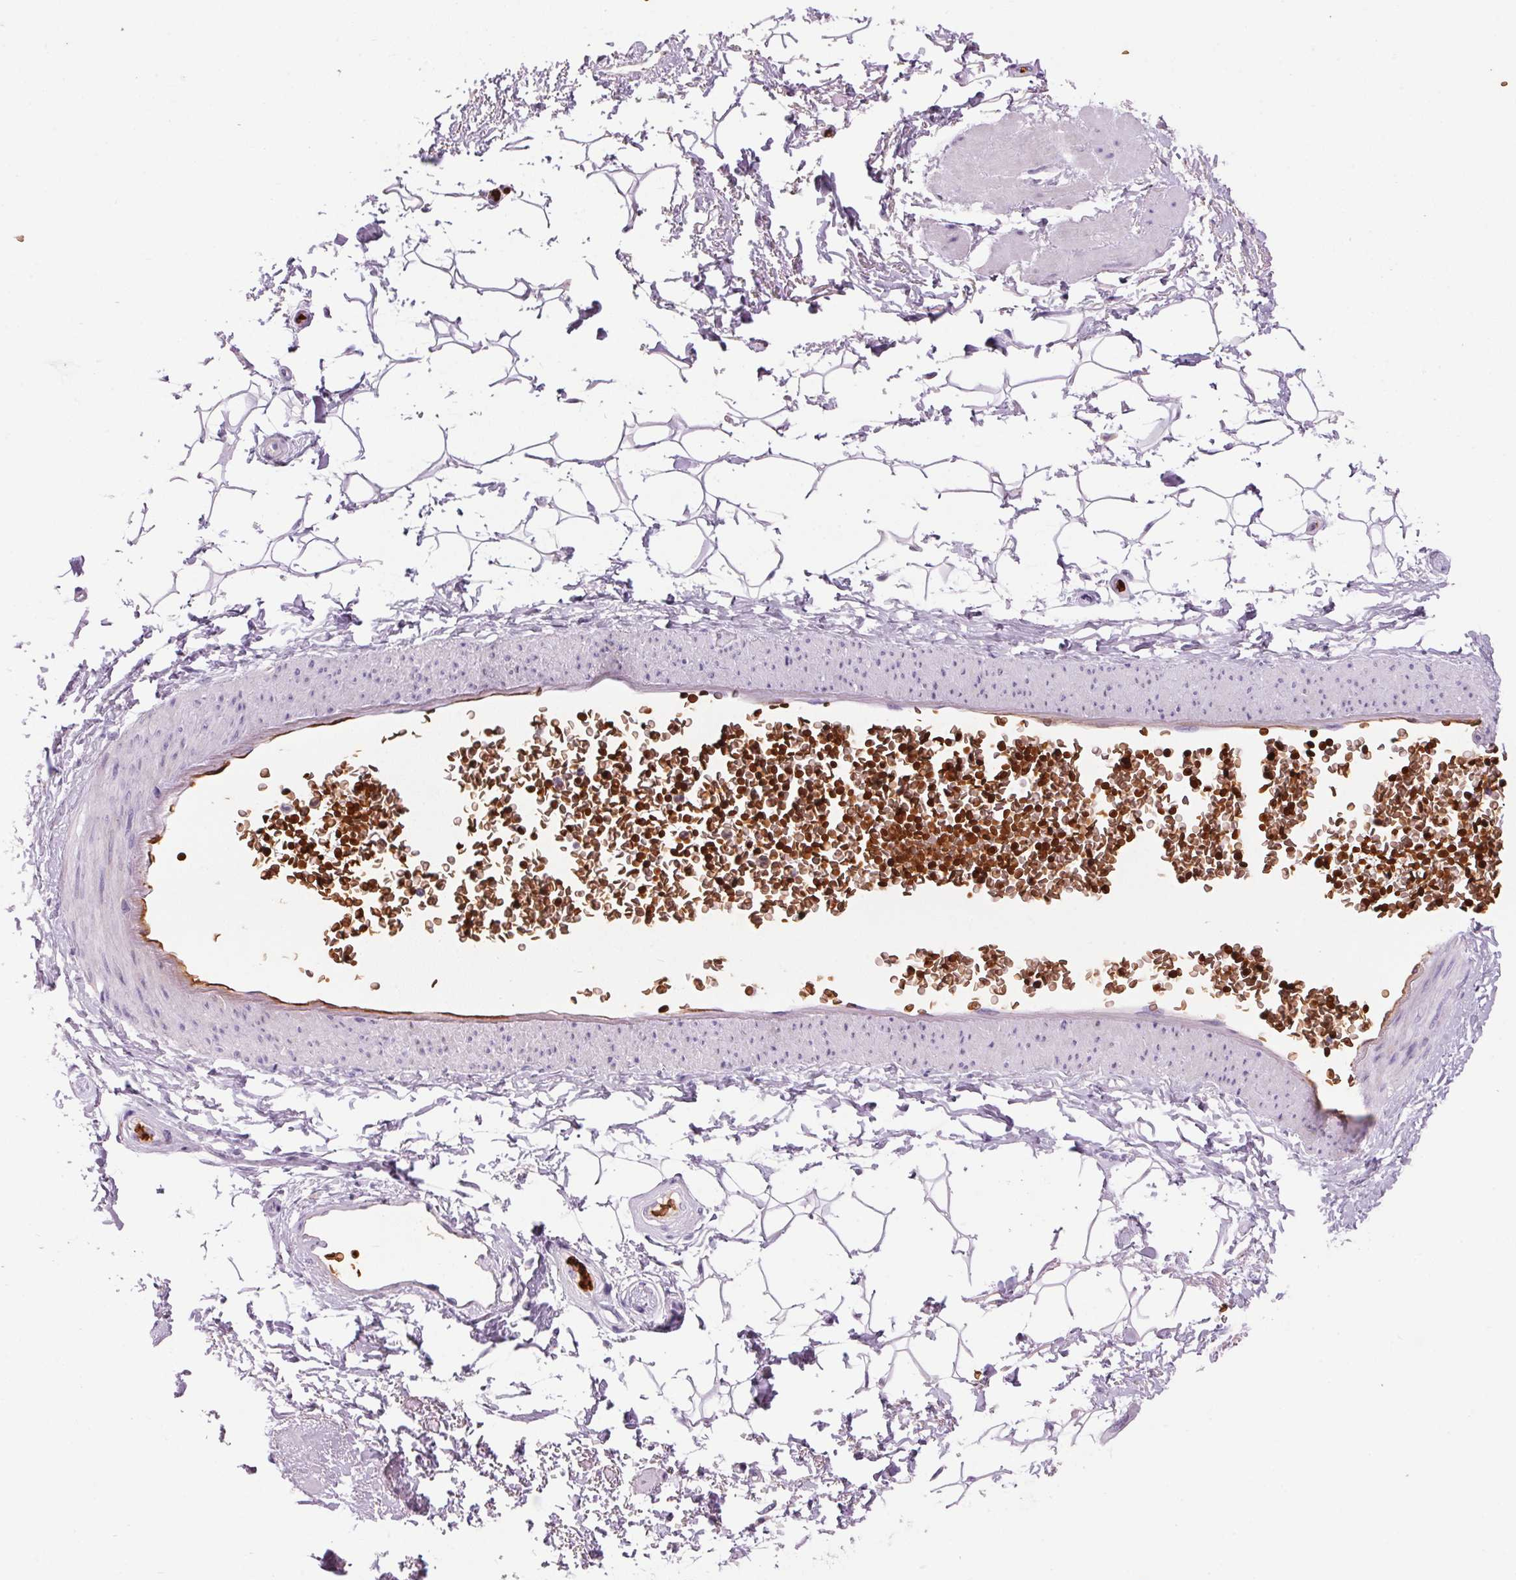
{"staining": {"intensity": "negative", "quantity": "none", "location": "none"}, "tissue": "adipose tissue", "cell_type": "Adipocytes", "image_type": "normal", "snomed": [{"axis": "morphology", "description": "Normal tissue, NOS"}, {"axis": "topography", "description": "Anal"}, {"axis": "topography", "description": "Peripheral nerve tissue"}], "caption": "Protein analysis of normal adipose tissue reveals no significant positivity in adipocytes.", "gene": "HBQ1", "patient": {"sex": "male", "age": 51}}